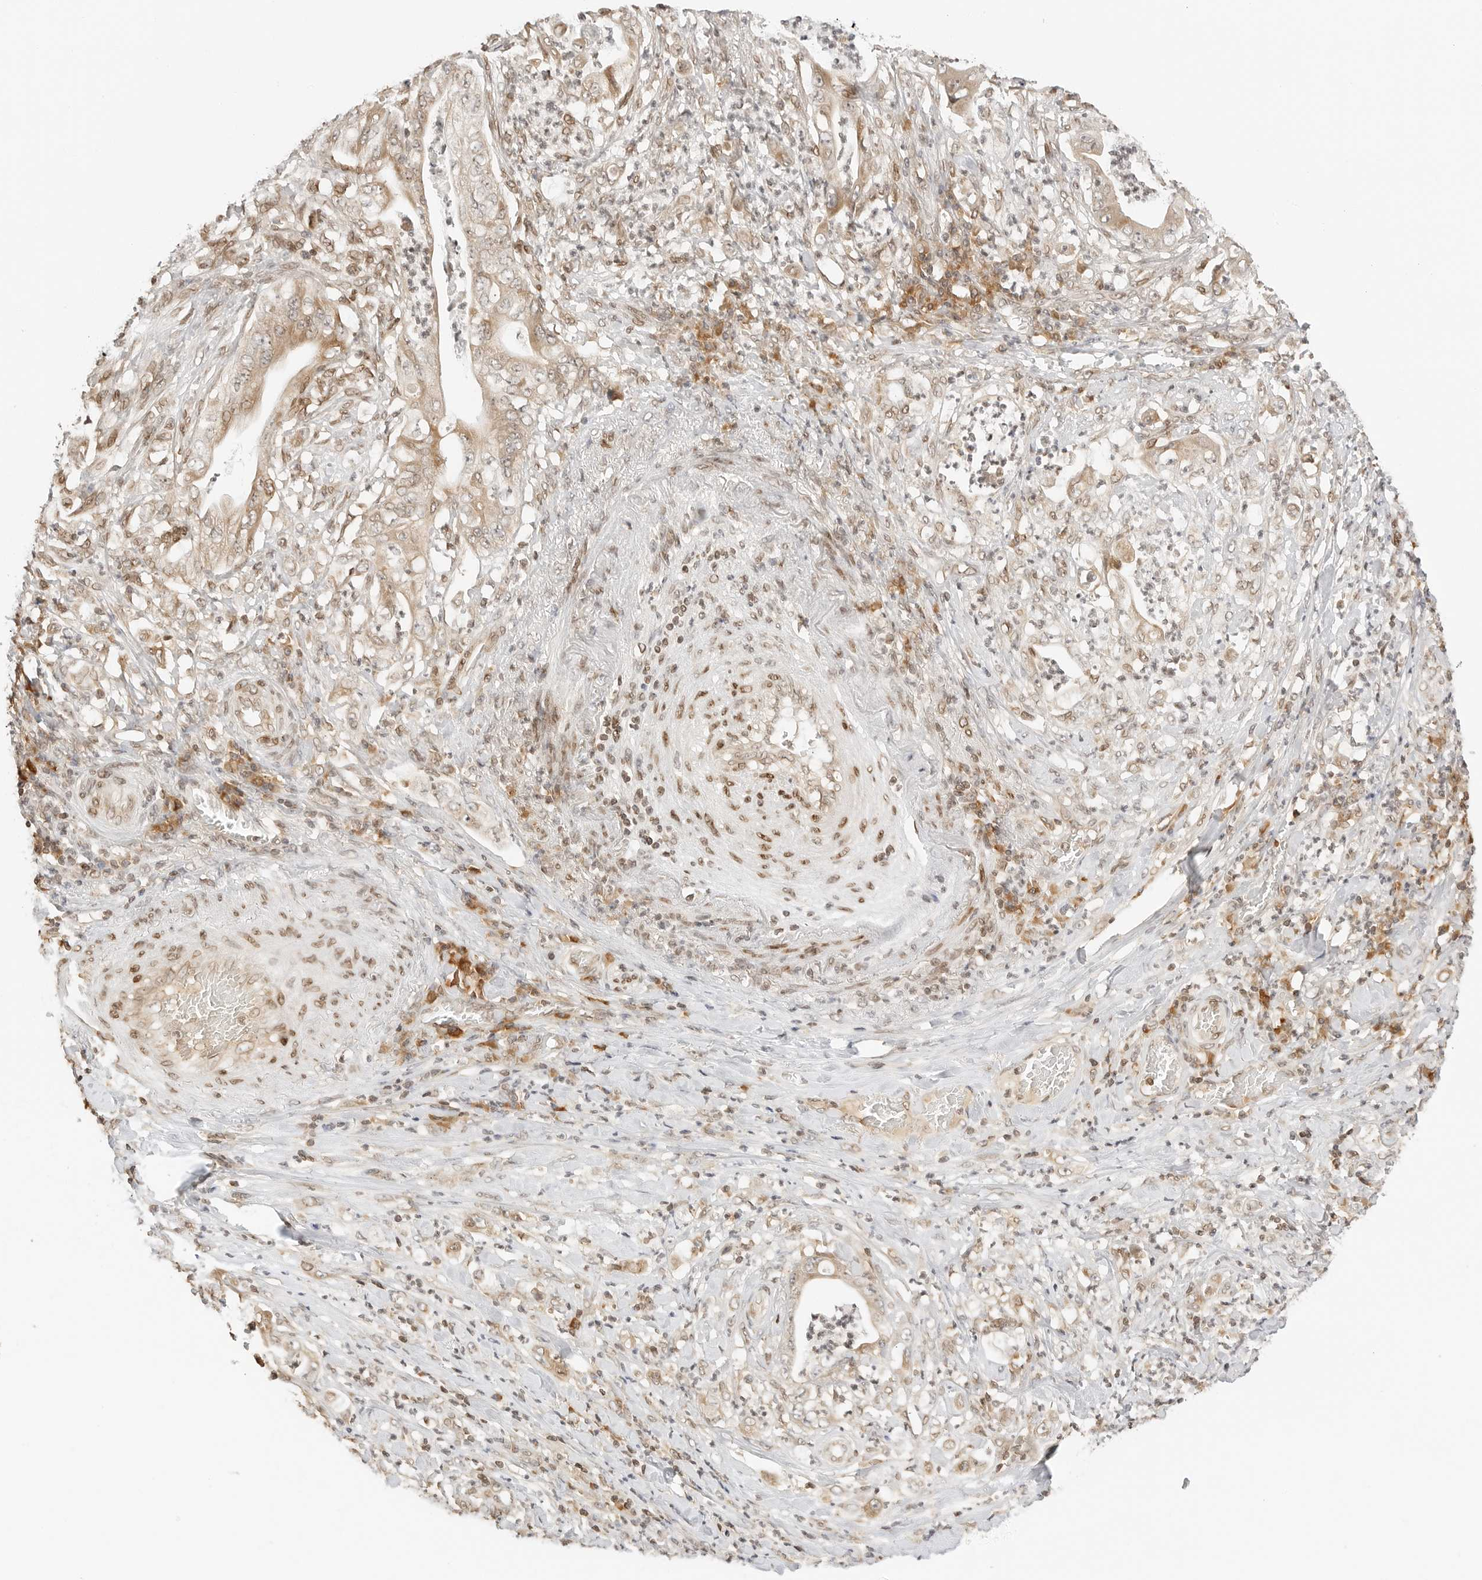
{"staining": {"intensity": "moderate", "quantity": ">75%", "location": "cytoplasmic/membranous"}, "tissue": "stomach cancer", "cell_type": "Tumor cells", "image_type": "cancer", "snomed": [{"axis": "morphology", "description": "Adenocarcinoma, NOS"}, {"axis": "topography", "description": "Stomach"}], "caption": "The immunohistochemical stain highlights moderate cytoplasmic/membranous staining in tumor cells of adenocarcinoma (stomach) tissue.", "gene": "POLH", "patient": {"sex": "female", "age": 73}}